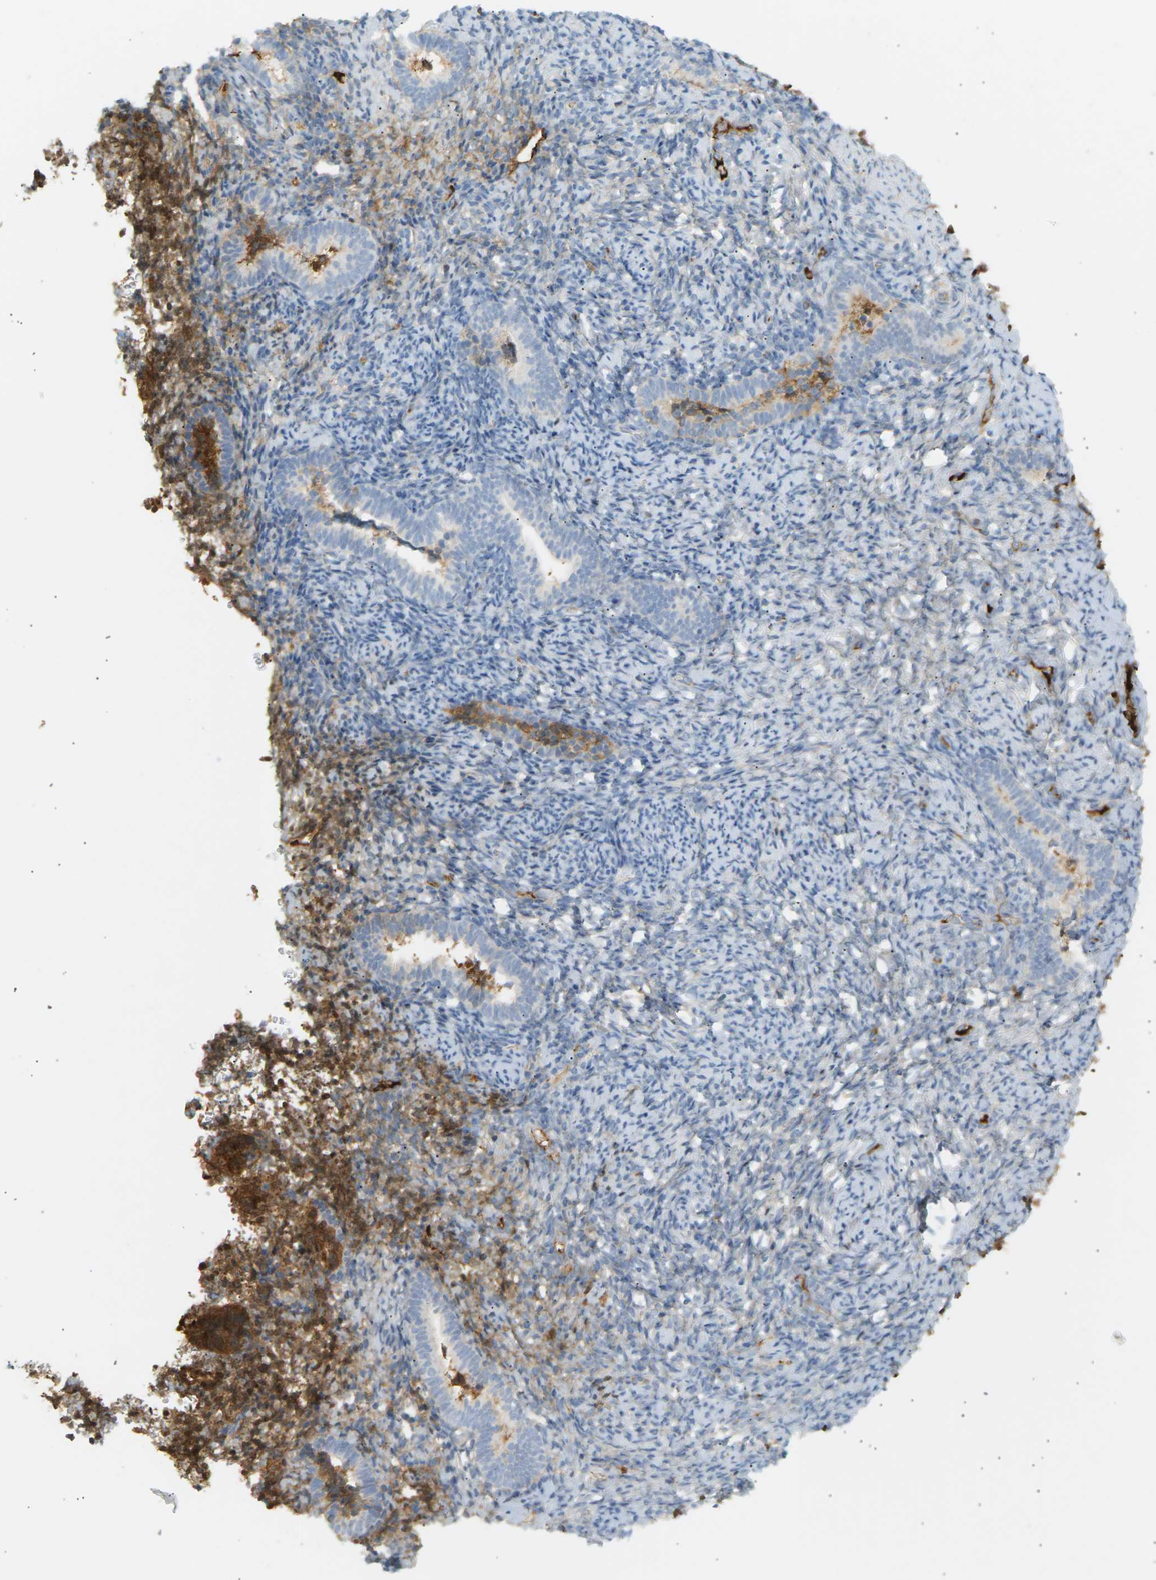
{"staining": {"intensity": "weak", "quantity": "<25%", "location": "cytoplasmic/membranous"}, "tissue": "endometrium", "cell_type": "Cells in endometrial stroma", "image_type": "normal", "snomed": [{"axis": "morphology", "description": "Normal tissue, NOS"}, {"axis": "topography", "description": "Endometrium"}], "caption": "This photomicrograph is of unremarkable endometrium stained with immunohistochemistry (IHC) to label a protein in brown with the nuclei are counter-stained blue. There is no expression in cells in endometrial stroma.", "gene": "IGLC3", "patient": {"sex": "female", "age": 51}}